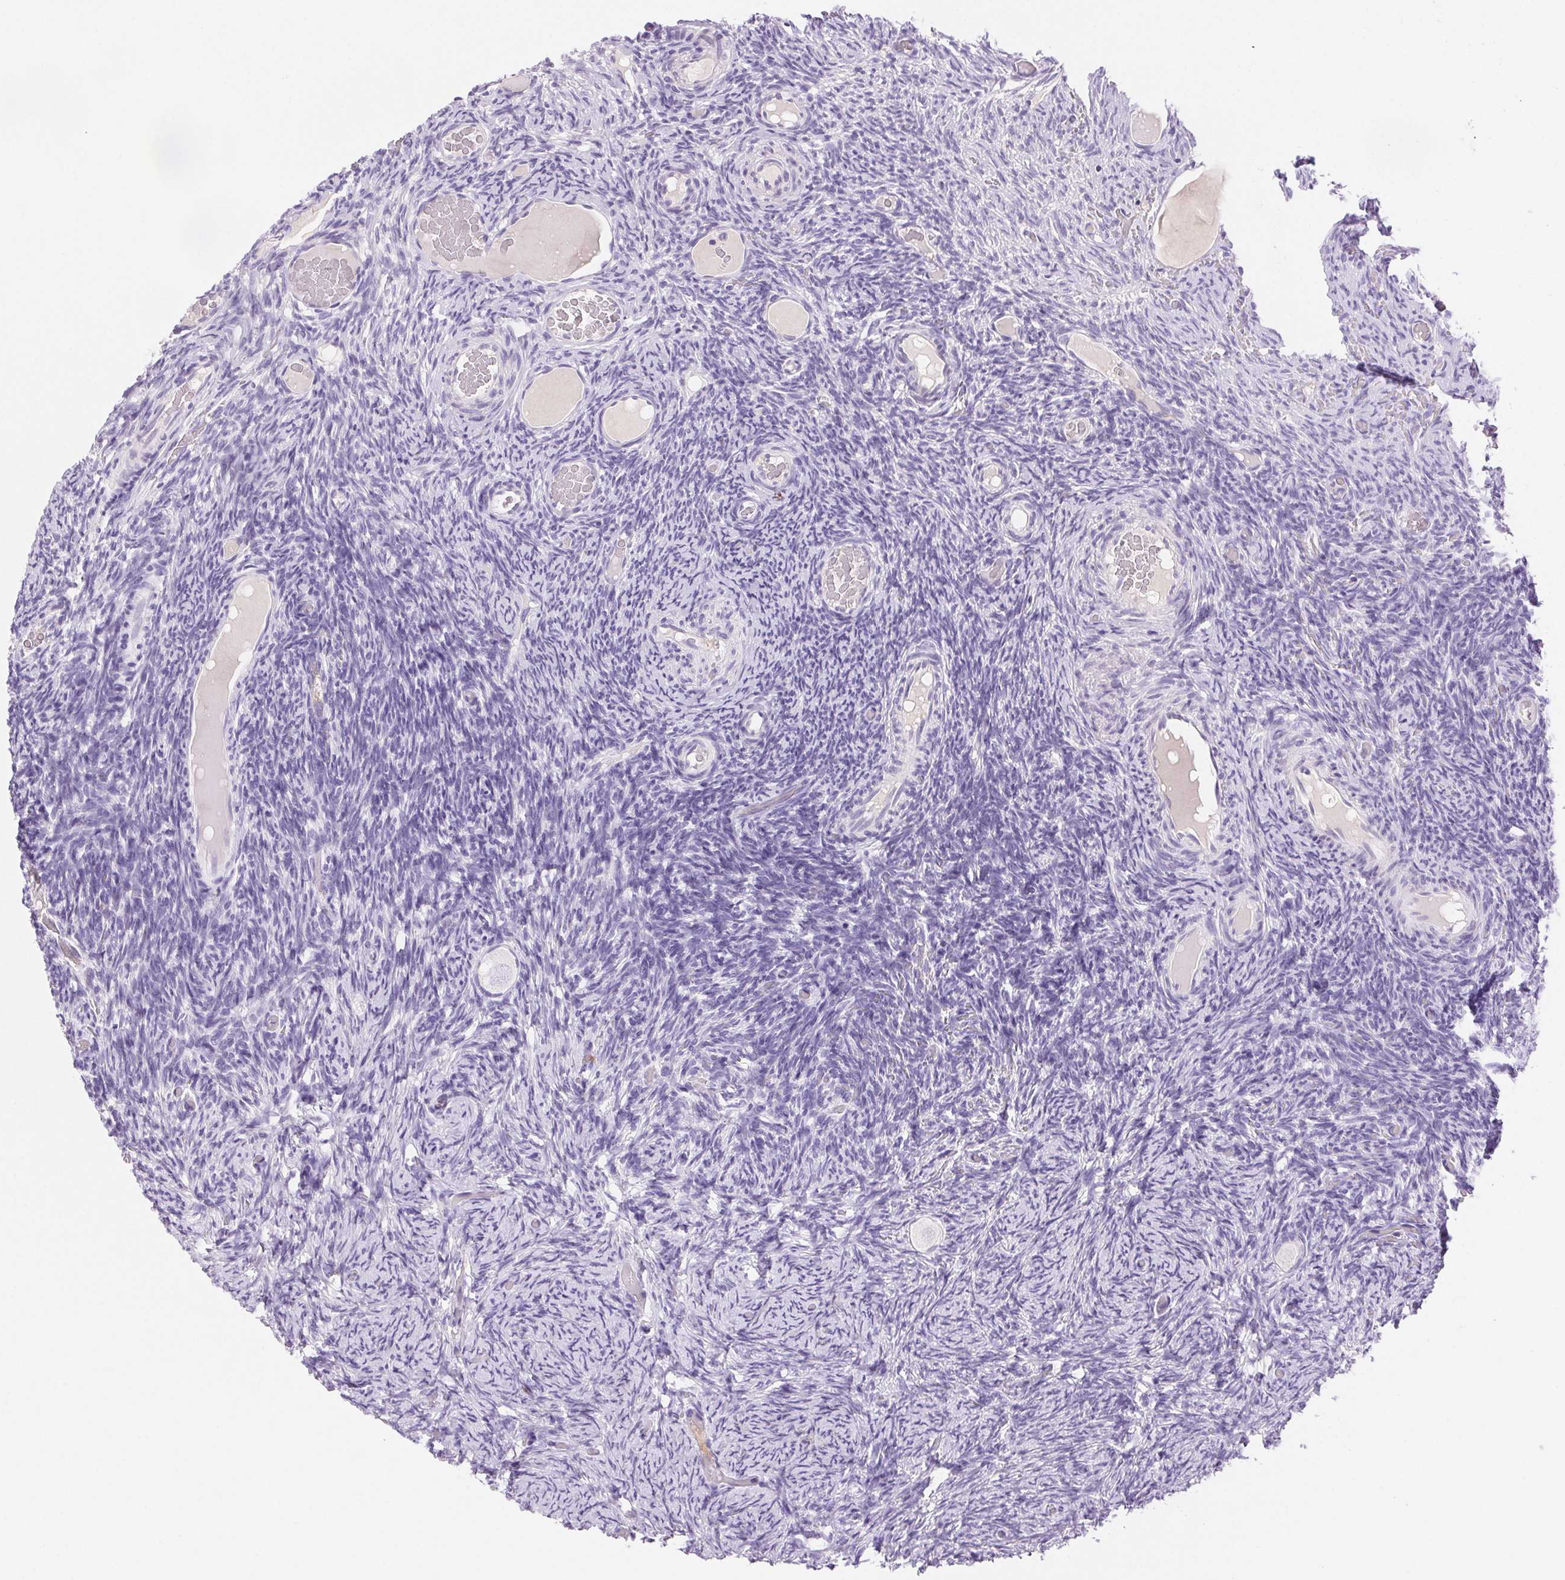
{"staining": {"intensity": "negative", "quantity": "none", "location": "none"}, "tissue": "ovary", "cell_type": "Follicle cells", "image_type": "normal", "snomed": [{"axis": "morphology", "description": "Normal tissue, NOS"}, {"axis": "topography", "description": "Ovary"}], "caption": "Follicle cells are negative for brown protein staining in normal ovary. Brightfield microscopy of IHC stained with DAB (brown) and hematoxylin (blue), captured at high magnification.", "gene": "ARHGAP11B", "patient": {"sex": "female", "age": 34}}